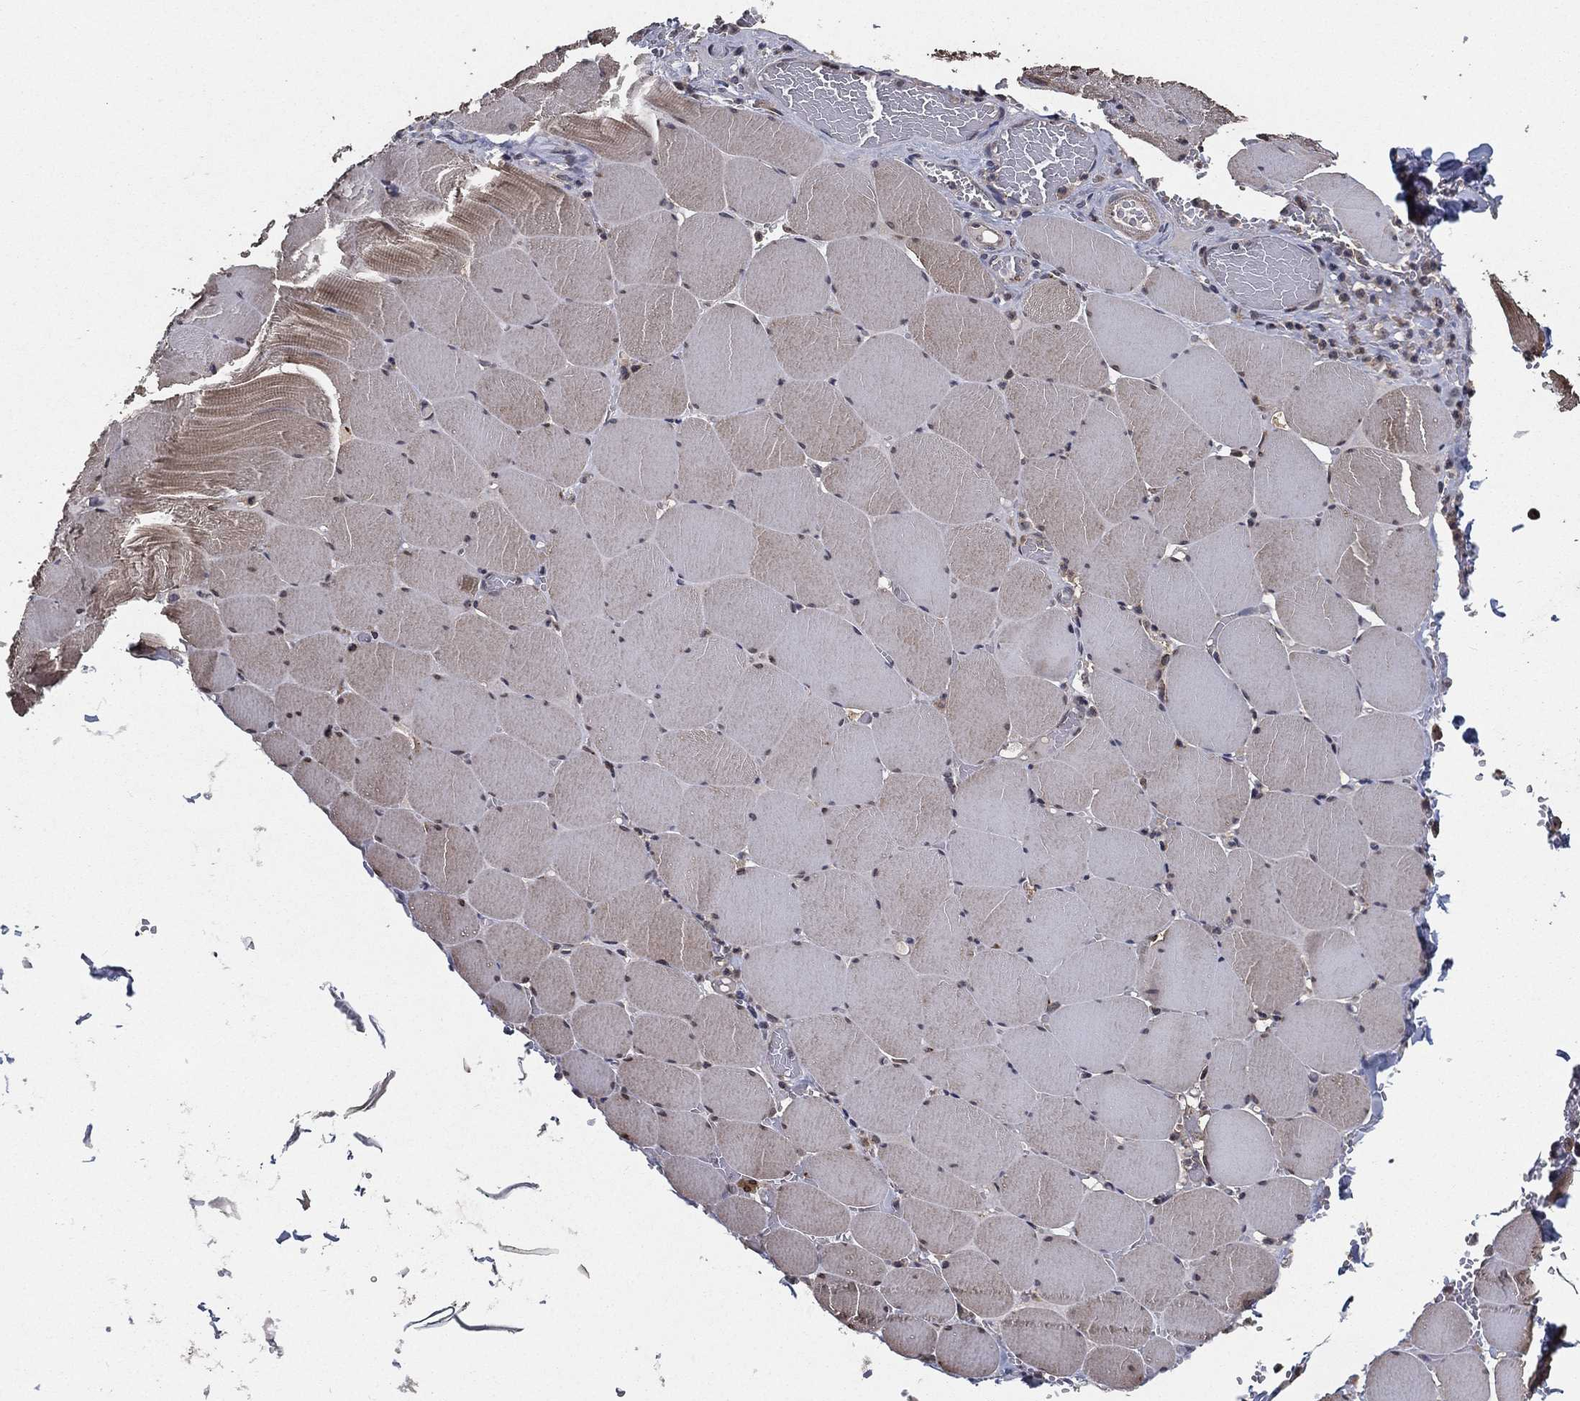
{"staining": {"intensity": "moderate", "quantity": "<25%", "location": "cytoplasmic/membranous,nuclear"}, "tissue": "skeletal muscle", "cell_type": "Myocytes", "image_type": "normal", "snomed": [{"axis": "morphology", "description": "Normal tissue, NOS"}, {"axis": "morphology", "description": "Malignant melanoma, Metastatic site"}, {"axis": "topography", "description": "Skeletal muscle"}], "caption": "Immunohistochemical staining of benign human skeletal muscle shows <25% levels of moderate cytoplasmic/membranous,nuclear protein staining in about <25% of myocytes. (DAB (3,3'-diaminobenzidine) IHC, brown staining for protein, blue staining for nuclei).", "gene": "PCNT", "patient": {"sex": "male", "age": 50}}